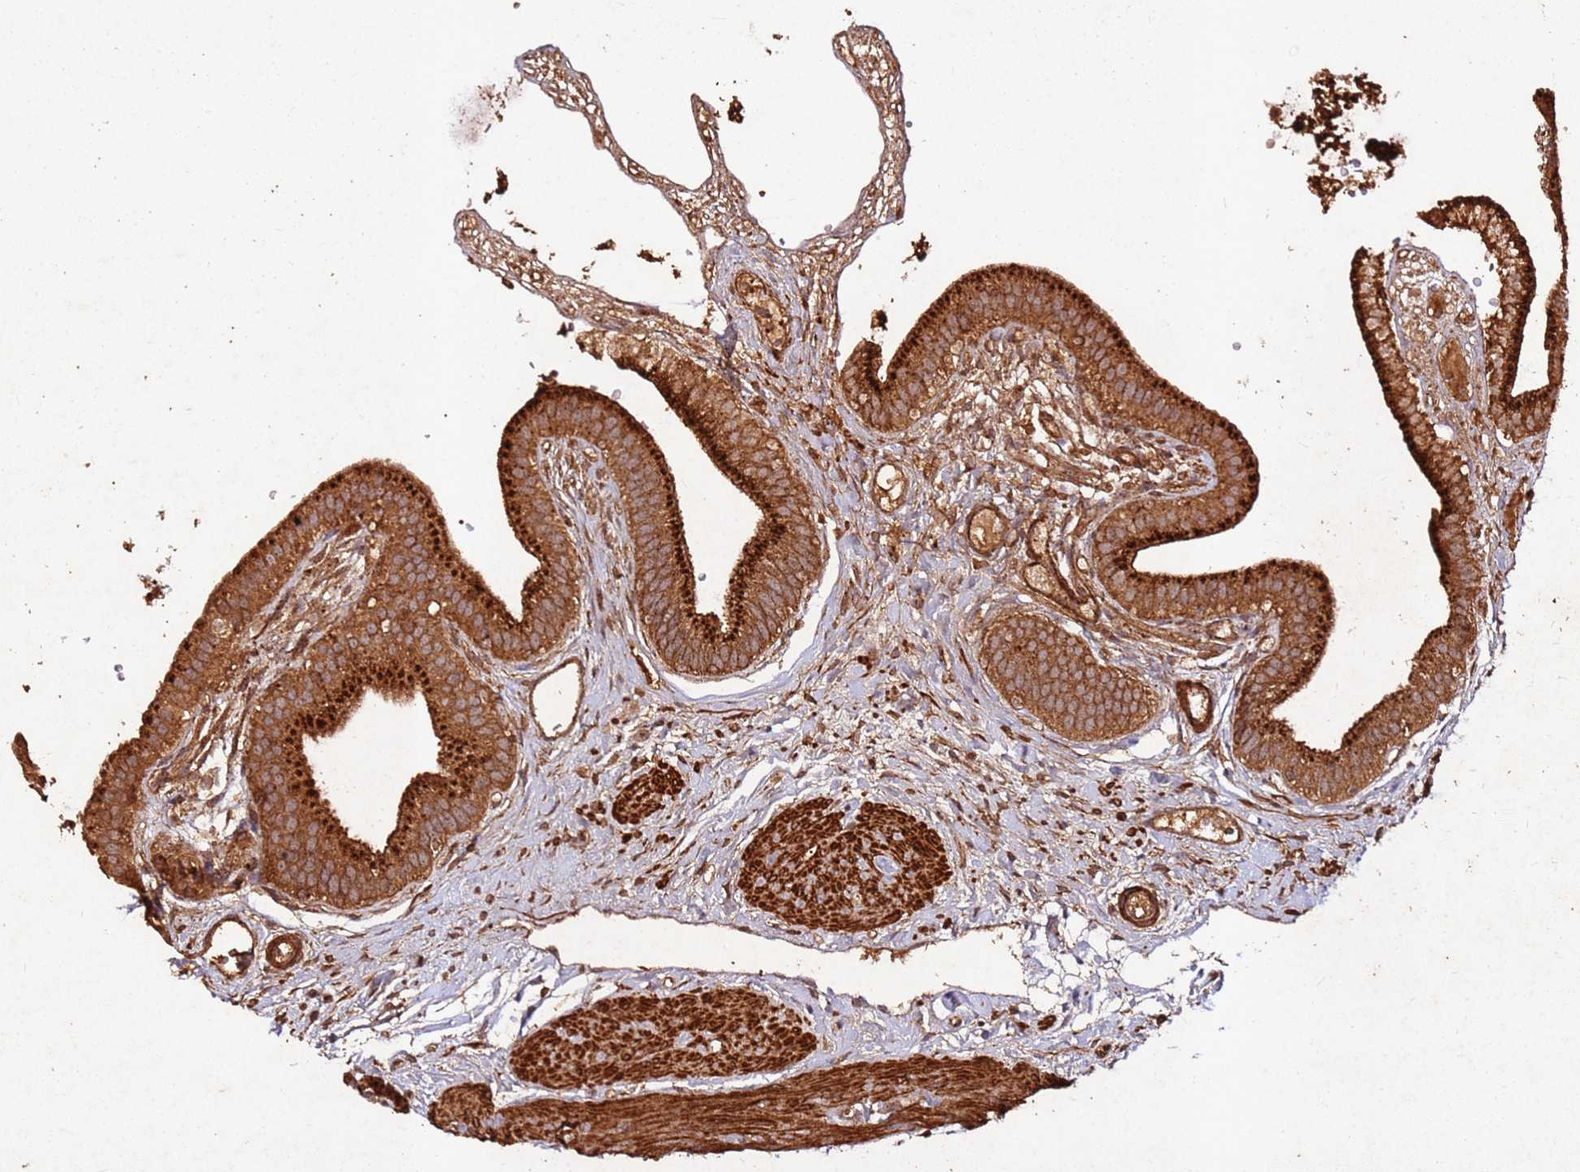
{"staining": {"intensity": "strong", "quantity": ">75%", "location": "cytoplasmic/membranous"}, "tissue": "gallbladder", "cell_type": "Glandular cells", "image_type": "normal", "snomed": [{"axis": "morphology", "description": "Normal tissue, NOS"}, {"axis": "topography", "description": "Gallbladder"}], "caption": "Immunohistochemical staining of benign gallbladder shows high levels of strong cytoplasmic/membranous expression in approximately >75% of glandular cells. (DAB IHC, brown staining for protein, blue staining for nuclei).", "gene": "FAM186A", "patient": {"sex": "female", "age": 54}}